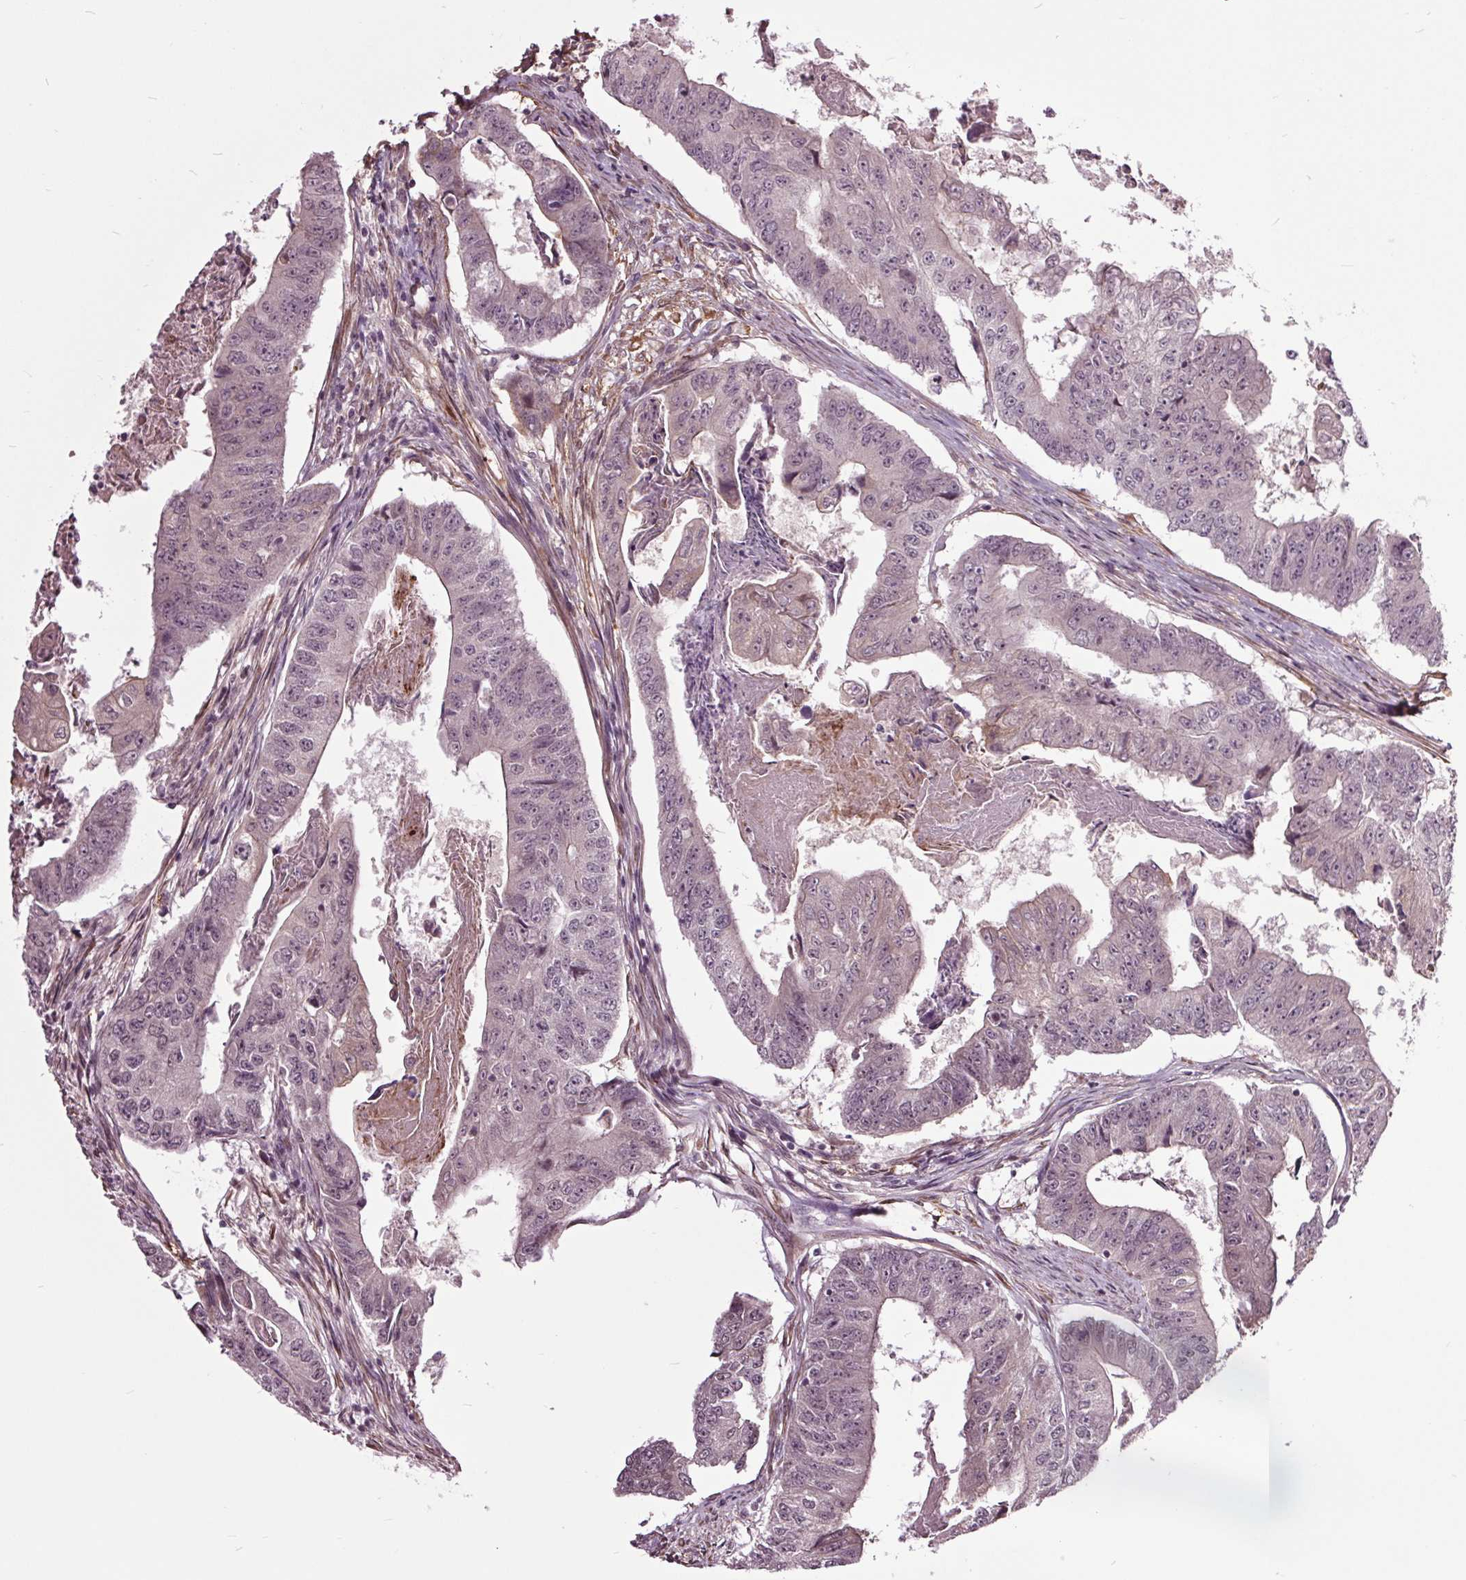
{"staining": {"intensity": "negative", "quantity": "none", "location": "none"}, "tissue": "colorectal cancer", "cell_type": "Tumor cells", "image_type": "cancer", "snomed": [{"axis": "morphology", "description": "Adenocarcinoma, NOS"}, {"axis": "topography", "description": "Colon"}], "caption": "Immunohistochemistry (IHC) photomicrograph of neoplastic tissue: colorectal cancer (adenocarcinoma) stained with DAB (3,3'-diaminobenzidine) shows no significant protein expression in tumor cells.", "gene": "HAUS5", "patient": {"sex": "female", "age": 67}}